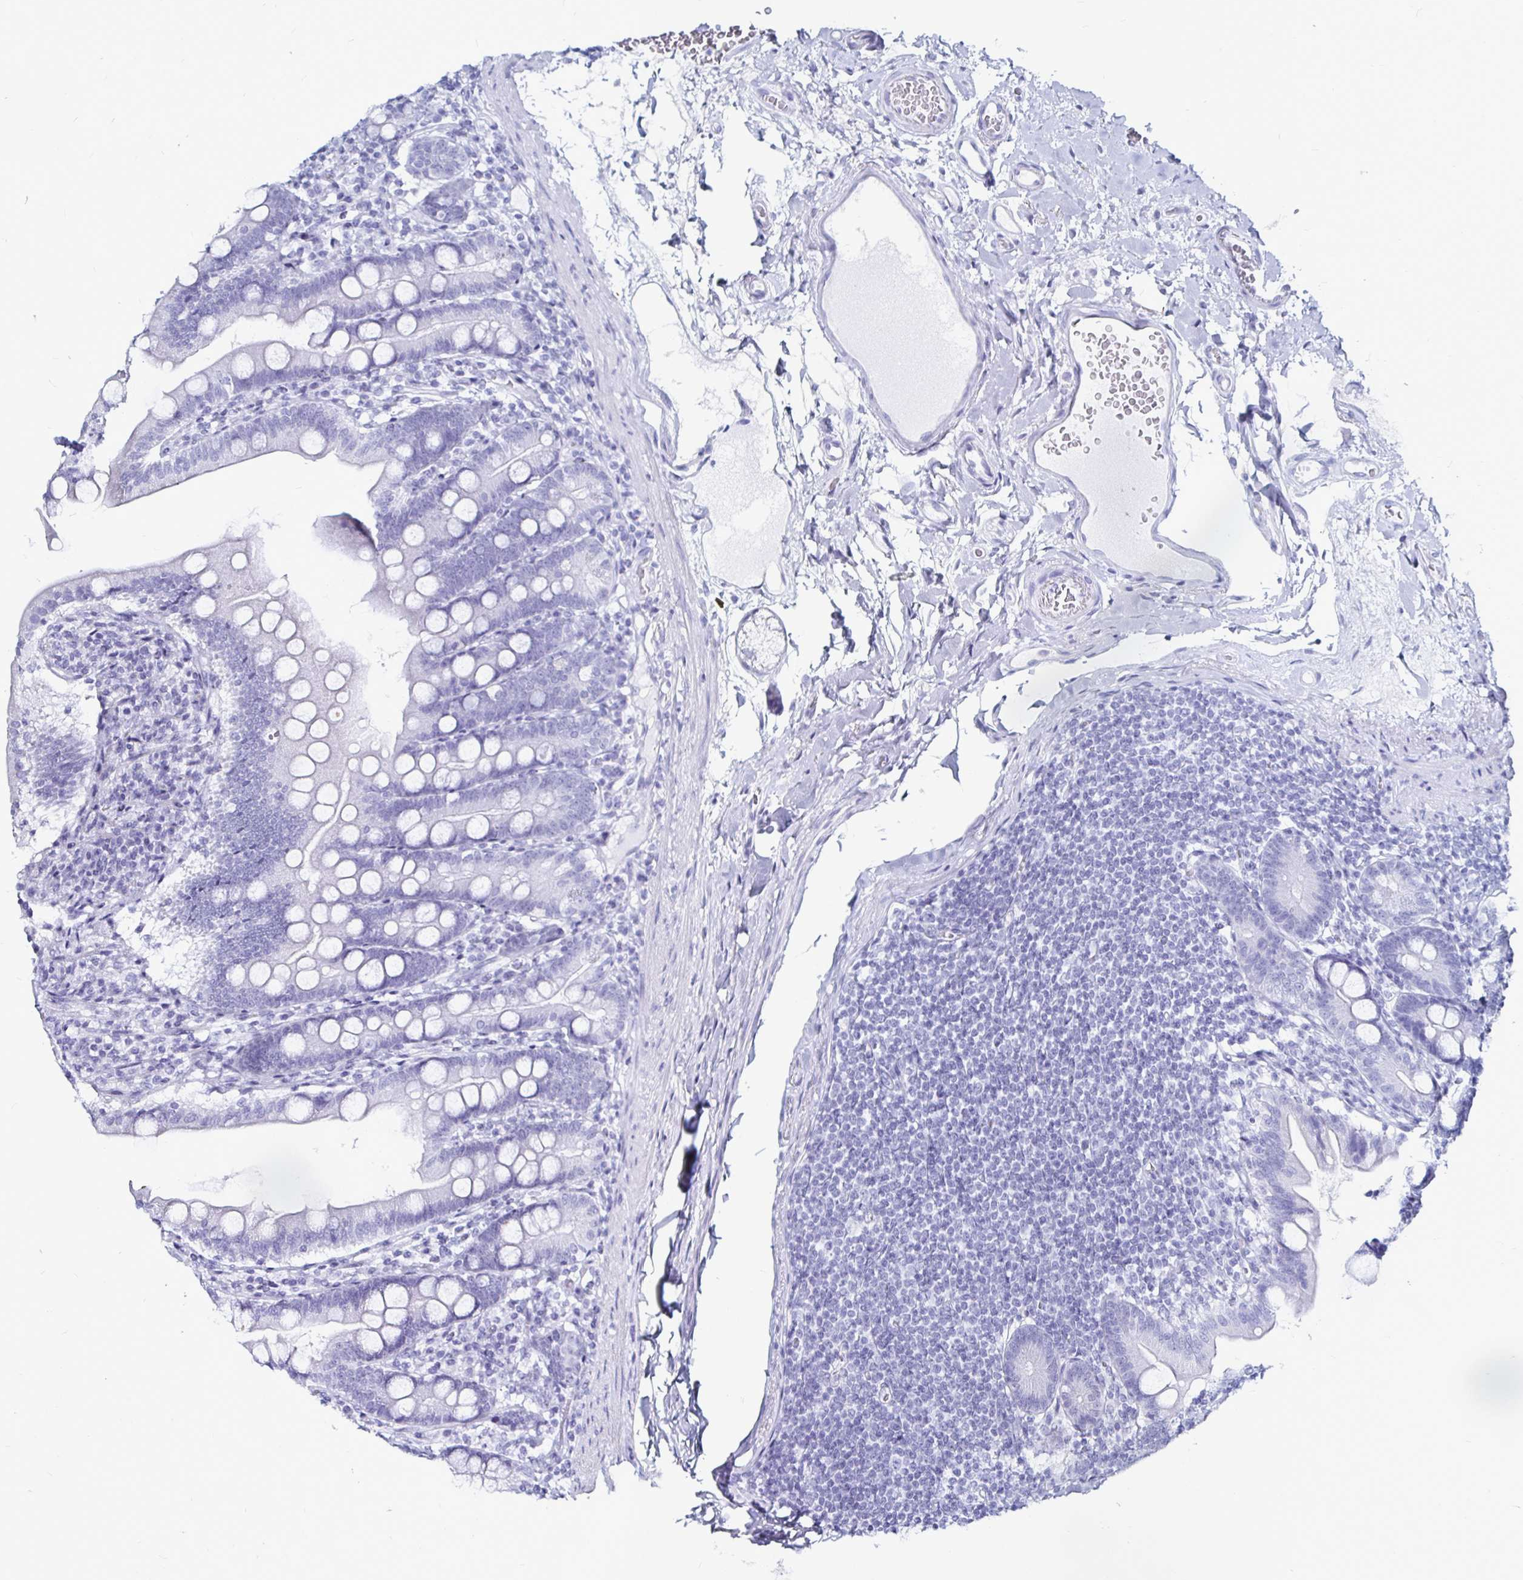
{"staining": {"intensity": "negative", "quantity": "none", "location": "none"}, "tissue": "duodenum", "cell_type": "Glandular cells", "image_type": "normal", "snomed": [{"axis": "morphology", "description": "Normal tissue, NOS"}, {"axis": "topography", "description": "Duodenum"}], "caption": "A histopathology image of duodenum stained for a protein reveals no brown staining in glandular cells.", "gene": "LUZP4", "patient": {"sex": "female", "age": 67}}